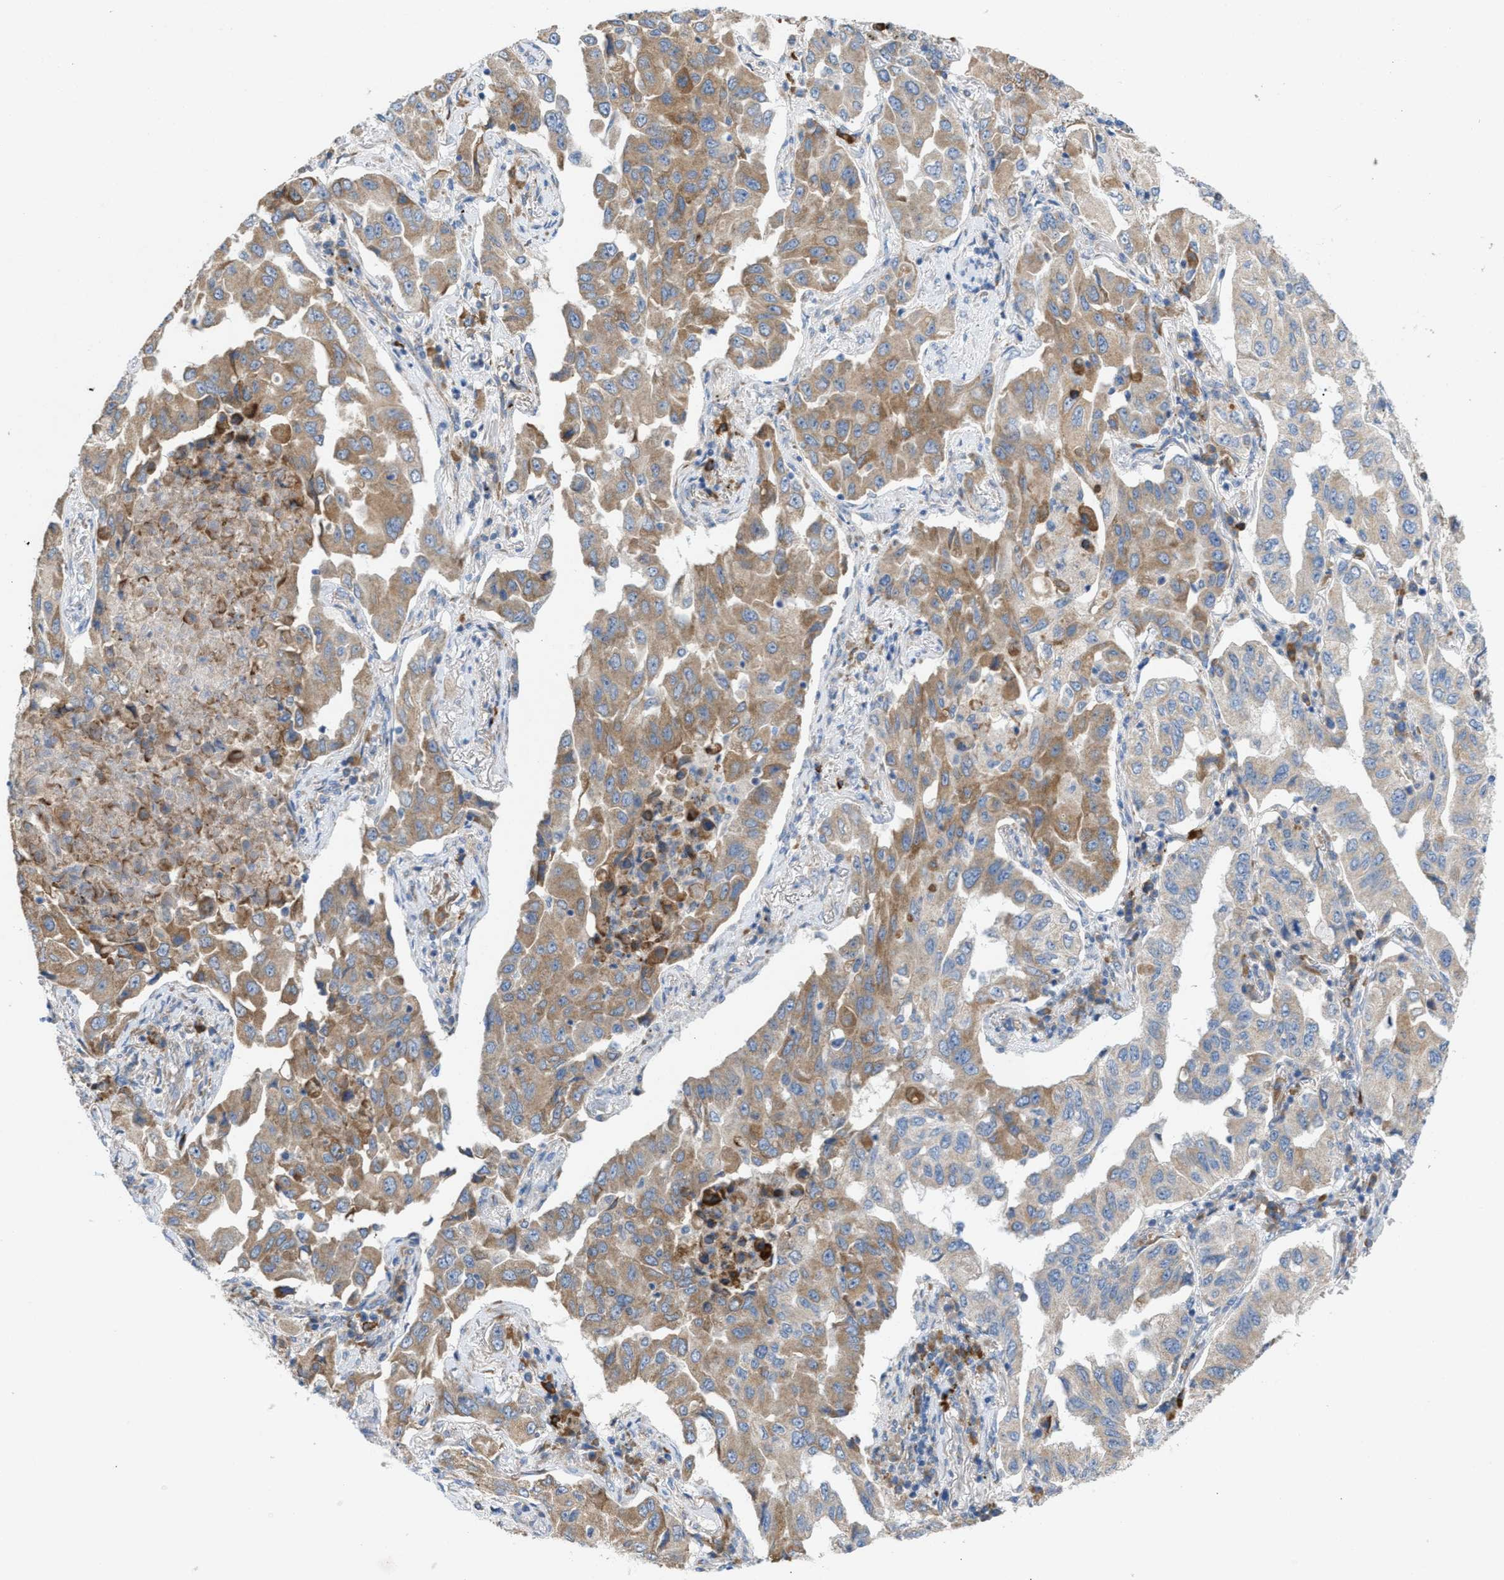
{"staining": {"intensity": "moderate", "quantity": "25%-75%", "location": "cytoplasmic/membranous"}, "tissue": "lung cancer", "cell_type": "Tumor cells", "image_type": "cancer", "snomed": [{"axis": "morphology", "description": "Adenocarcinoma, NOS"}, {"axis": "topography", "description": "Lung"}], "caption": "The immunohistochemical stain highlights moderate cytoplasmic/membranous expression in tumor cells of lung cancer tissue.", "gene": "DYNC2I1", "patient": {"sex": "female", "age": 65}}